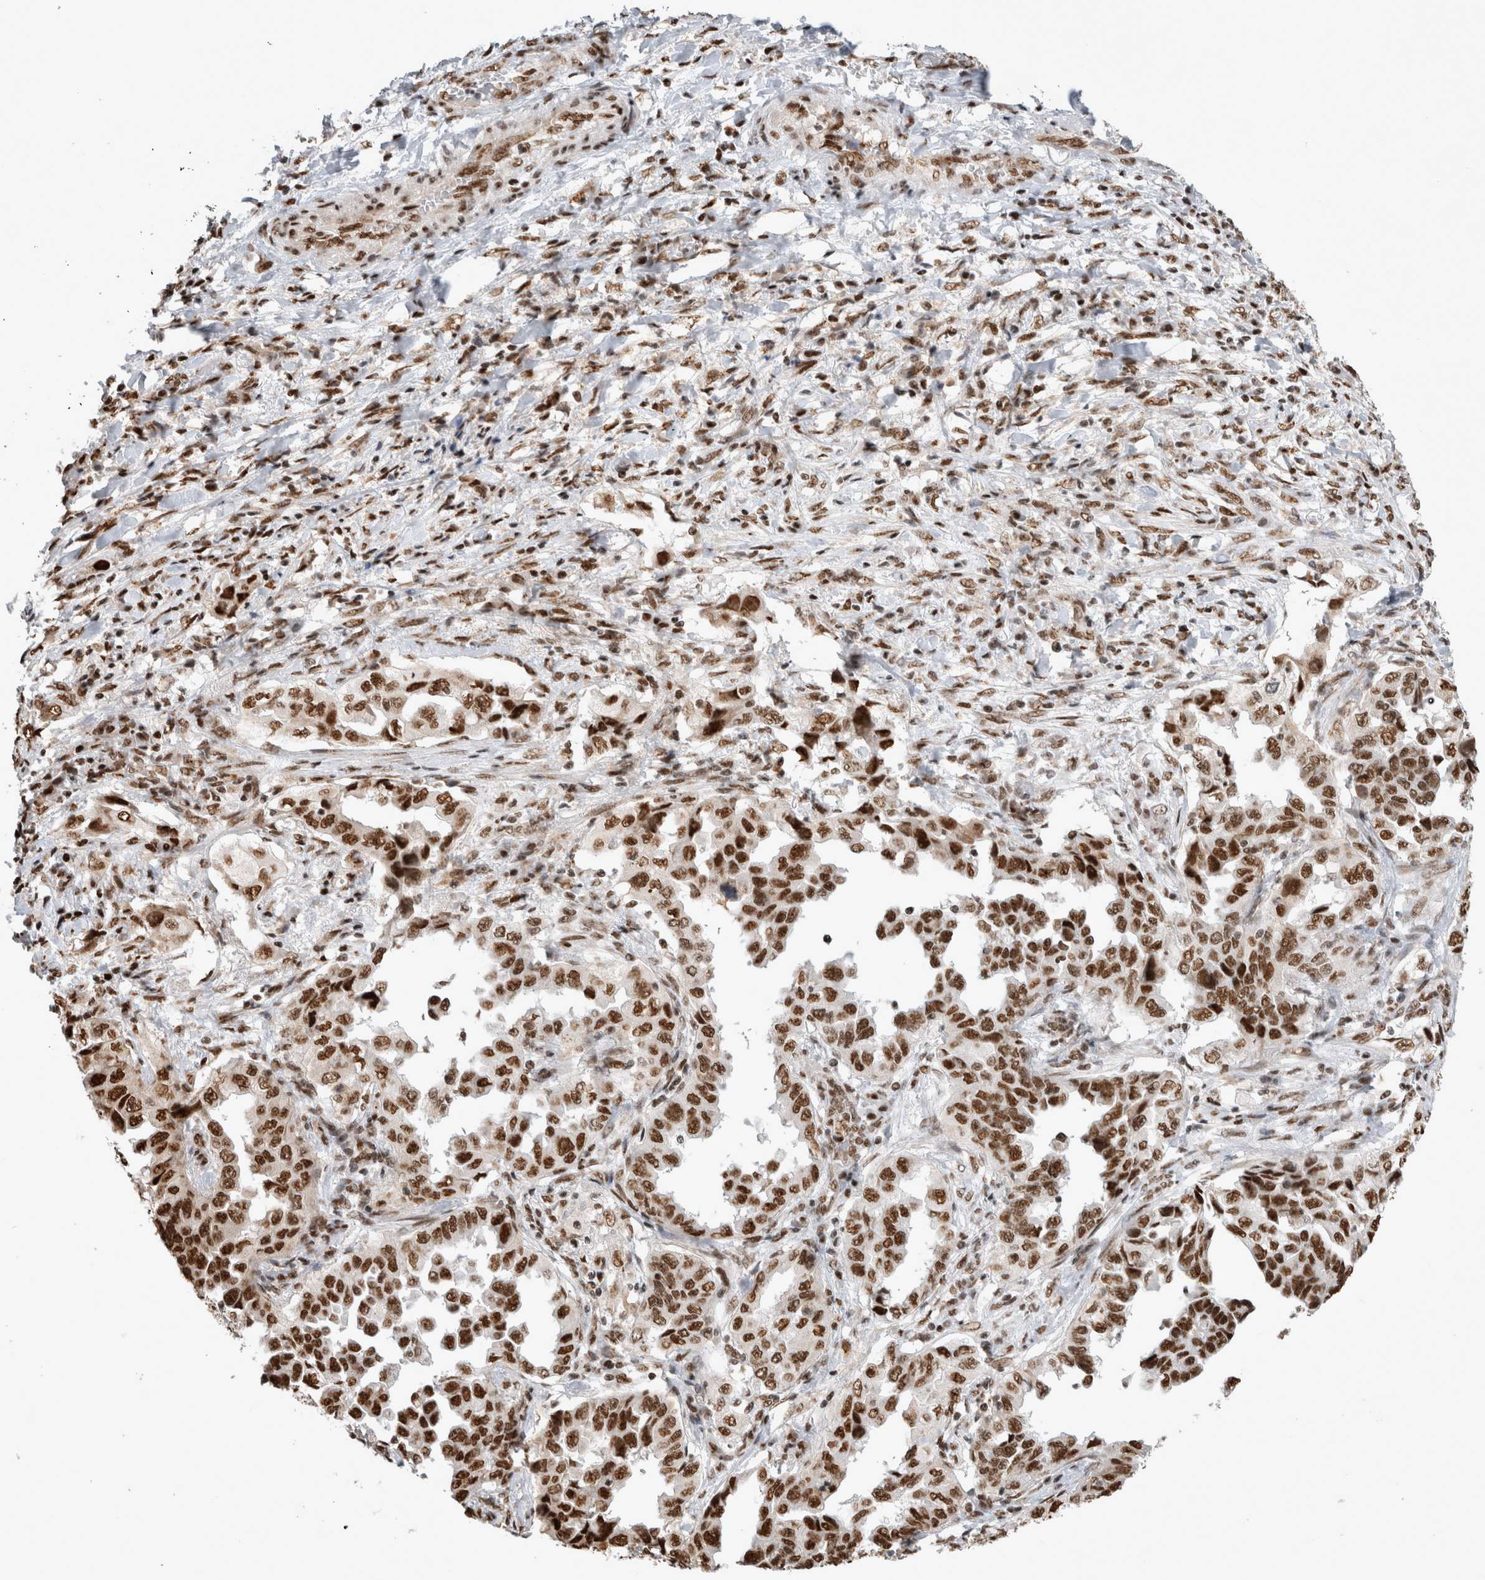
{"staining": {"intensity": "strong", "quantity": ">75%", "location": "nuclear"}, "tissue": "lung cancer", "cell_type": "Tumor cells", "image_type": "cancer", "snomed": [{"axis": "morphology", "description": "Adenocarcinoma, NOS"}, {"axis": "topography", "description": "Lung"}], "caption": "Brown immunohistochemical staining in human adenocarcinoma (lung) exhibits strong nuclear positivity in about >75% of tumor cells.", "gene": "EYA2", "patient": {"sex": "female", "age": 51}}